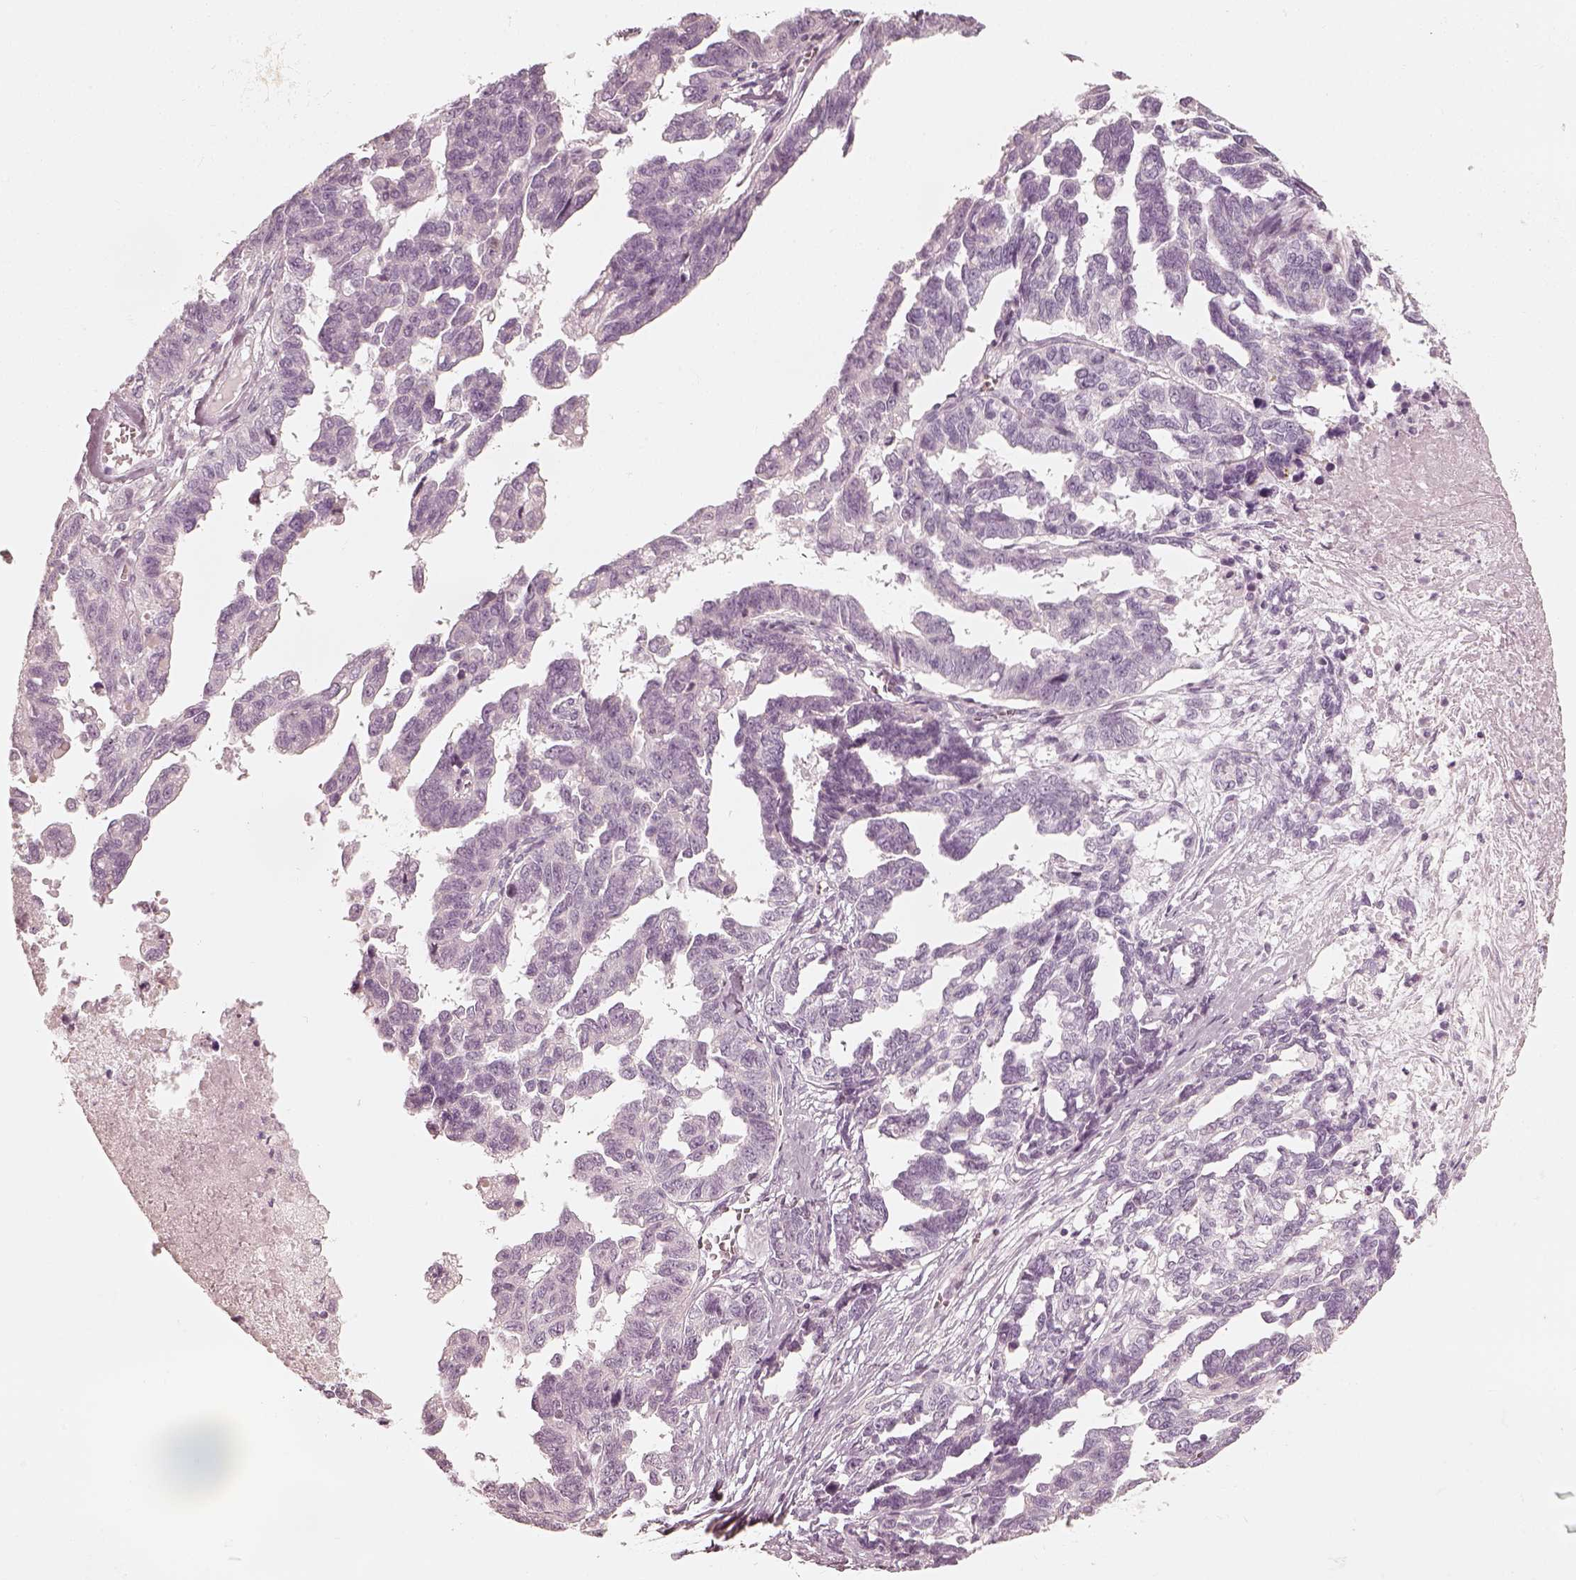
{"staining": {"intensity": "negative", "quantity": "none", "location": "none"}, "tissue": "ovarian cancer", "cell_type": "Tumor cells", "image_type": "cancer", "snomed": [{"axis": "morphology", "description": "Cystadenocarcinoma, serous, NOS"}, {"axis": "topography", "description": "Ovary"}], "caption": "Serous cystadenocarcinoma (ovarian) stained for a protein using immunohistochemistry (IHC) displays no staining tumor cells.", "gene": "SPATA24", "patient": {"sex": "female", "age": 69}}